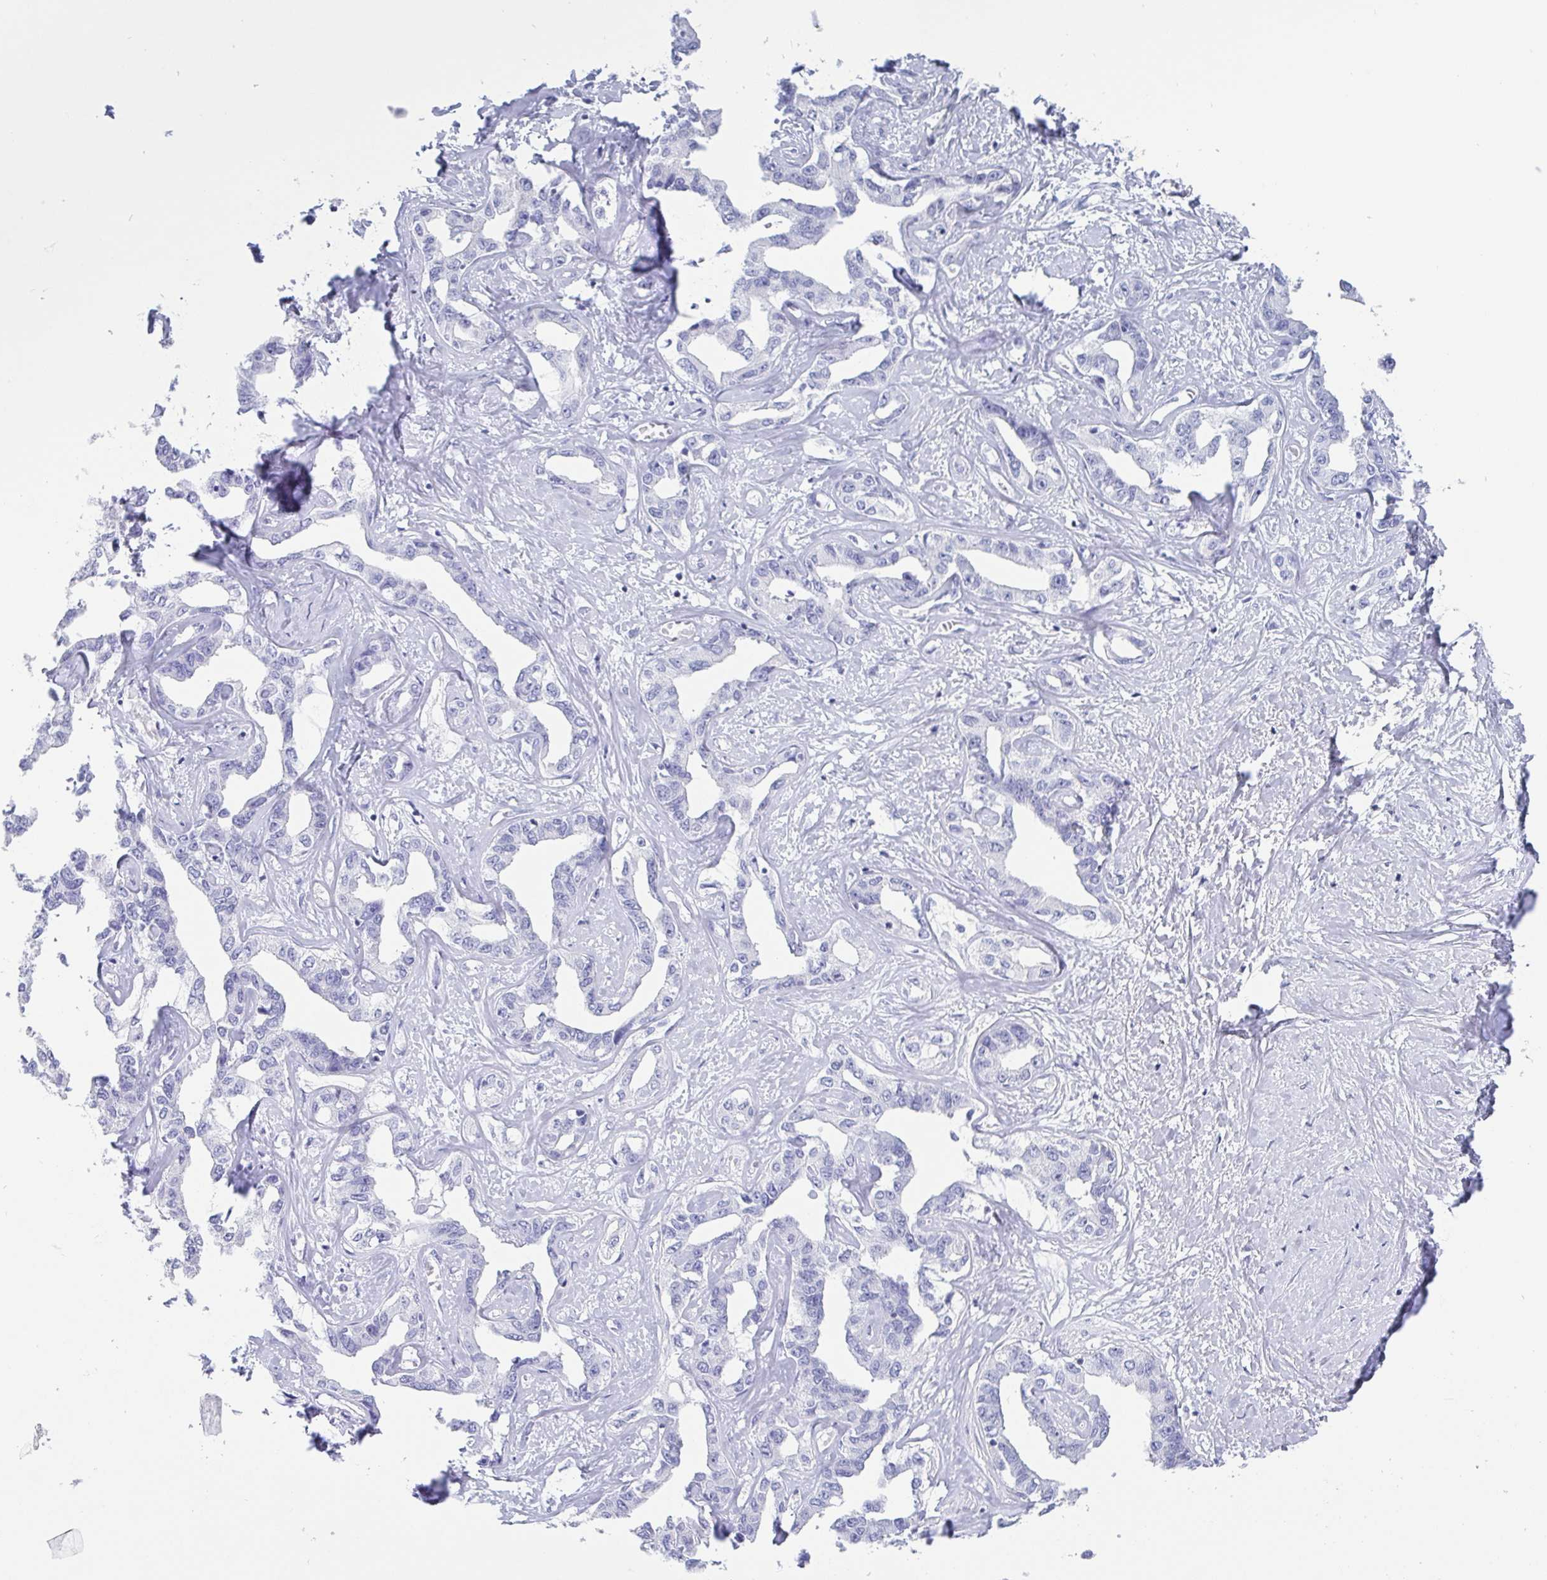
{"staining": {"intensity": "negative", "quantity": "none", "location": "none"}, "tissue": "liver cancer", "cell_type": "Tumor cells", "image_type": "cancer", "snomed": [{"axis": "morphology", "description": "Cholangiocarcinoma"}, {"axis": "topography", "description": "Liver"}], "caption": "Tumor cells show no significant protein staining in liver cholangiocarcinoma. The staining was performed using DAB to visualize the protein expression in brown, while the nuclei were stained in blue with hematoxylin (Magnification: 20x).", "gene": "SCGN", "patient": {"sex": "male", "age": 59}}